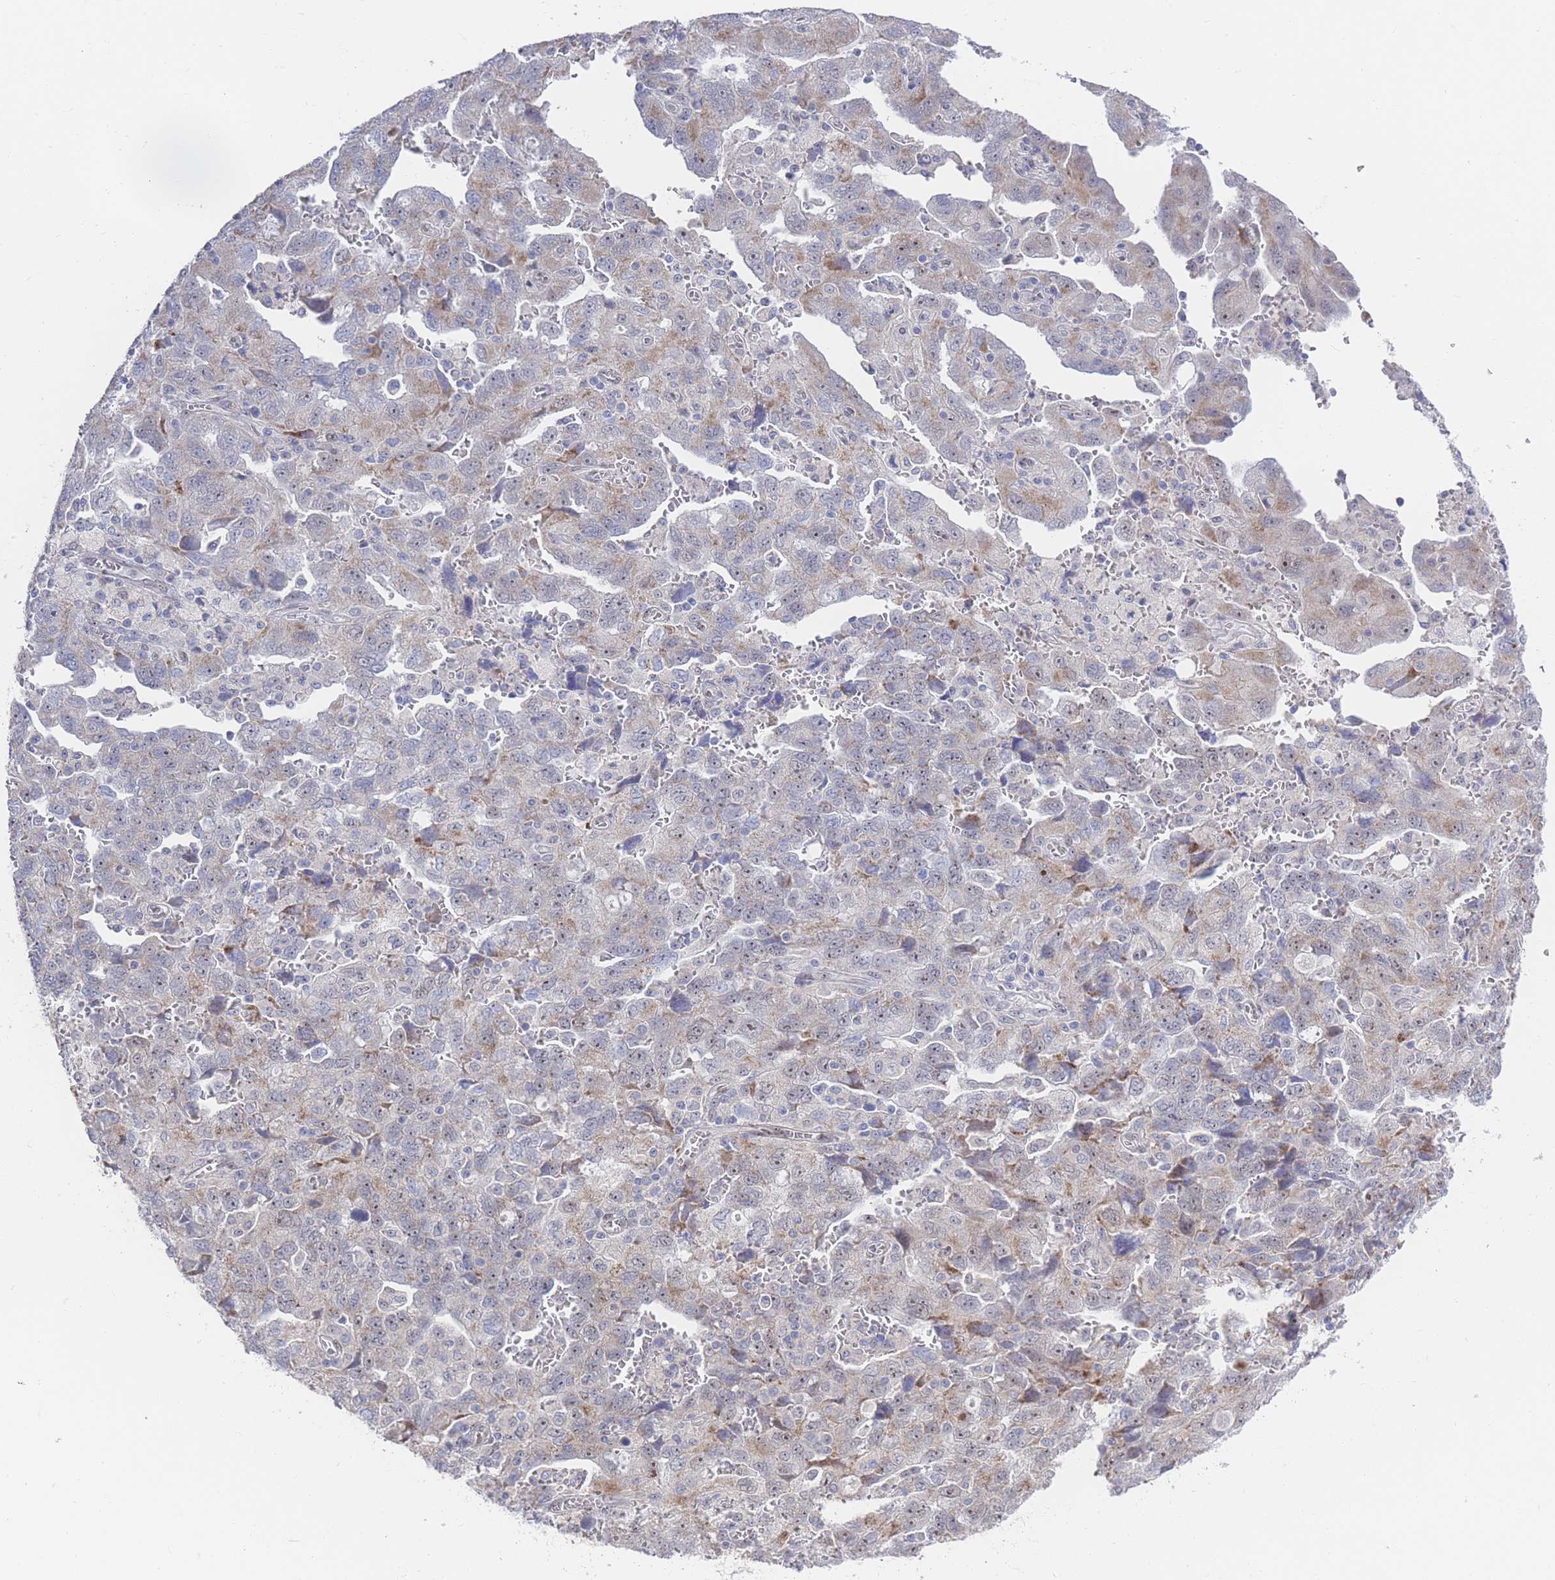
{"staining": {"intensity": "moderate", "quantity": "<25%", "location": "cytoplasmic/membranous,nuclear"}, "tissue": "ovarian cancer", "cell_type": "Tumor cells", "image_type": "cancer", "snomed": [{"axis": "morphology", "description": "Carcinoma, NOS"}, {"axis": "morphology", "description": "Cystadenocarcinoma, serous, NOS"}, {"axis": "topography", "description": "Ovary"}], "caption": "Human carcinoma (ovarian) stained with a protein marker reveals moderate staining in tumor cells.", "gene": "ZNF142", "patient": {"sex": "female", "age": 69}}